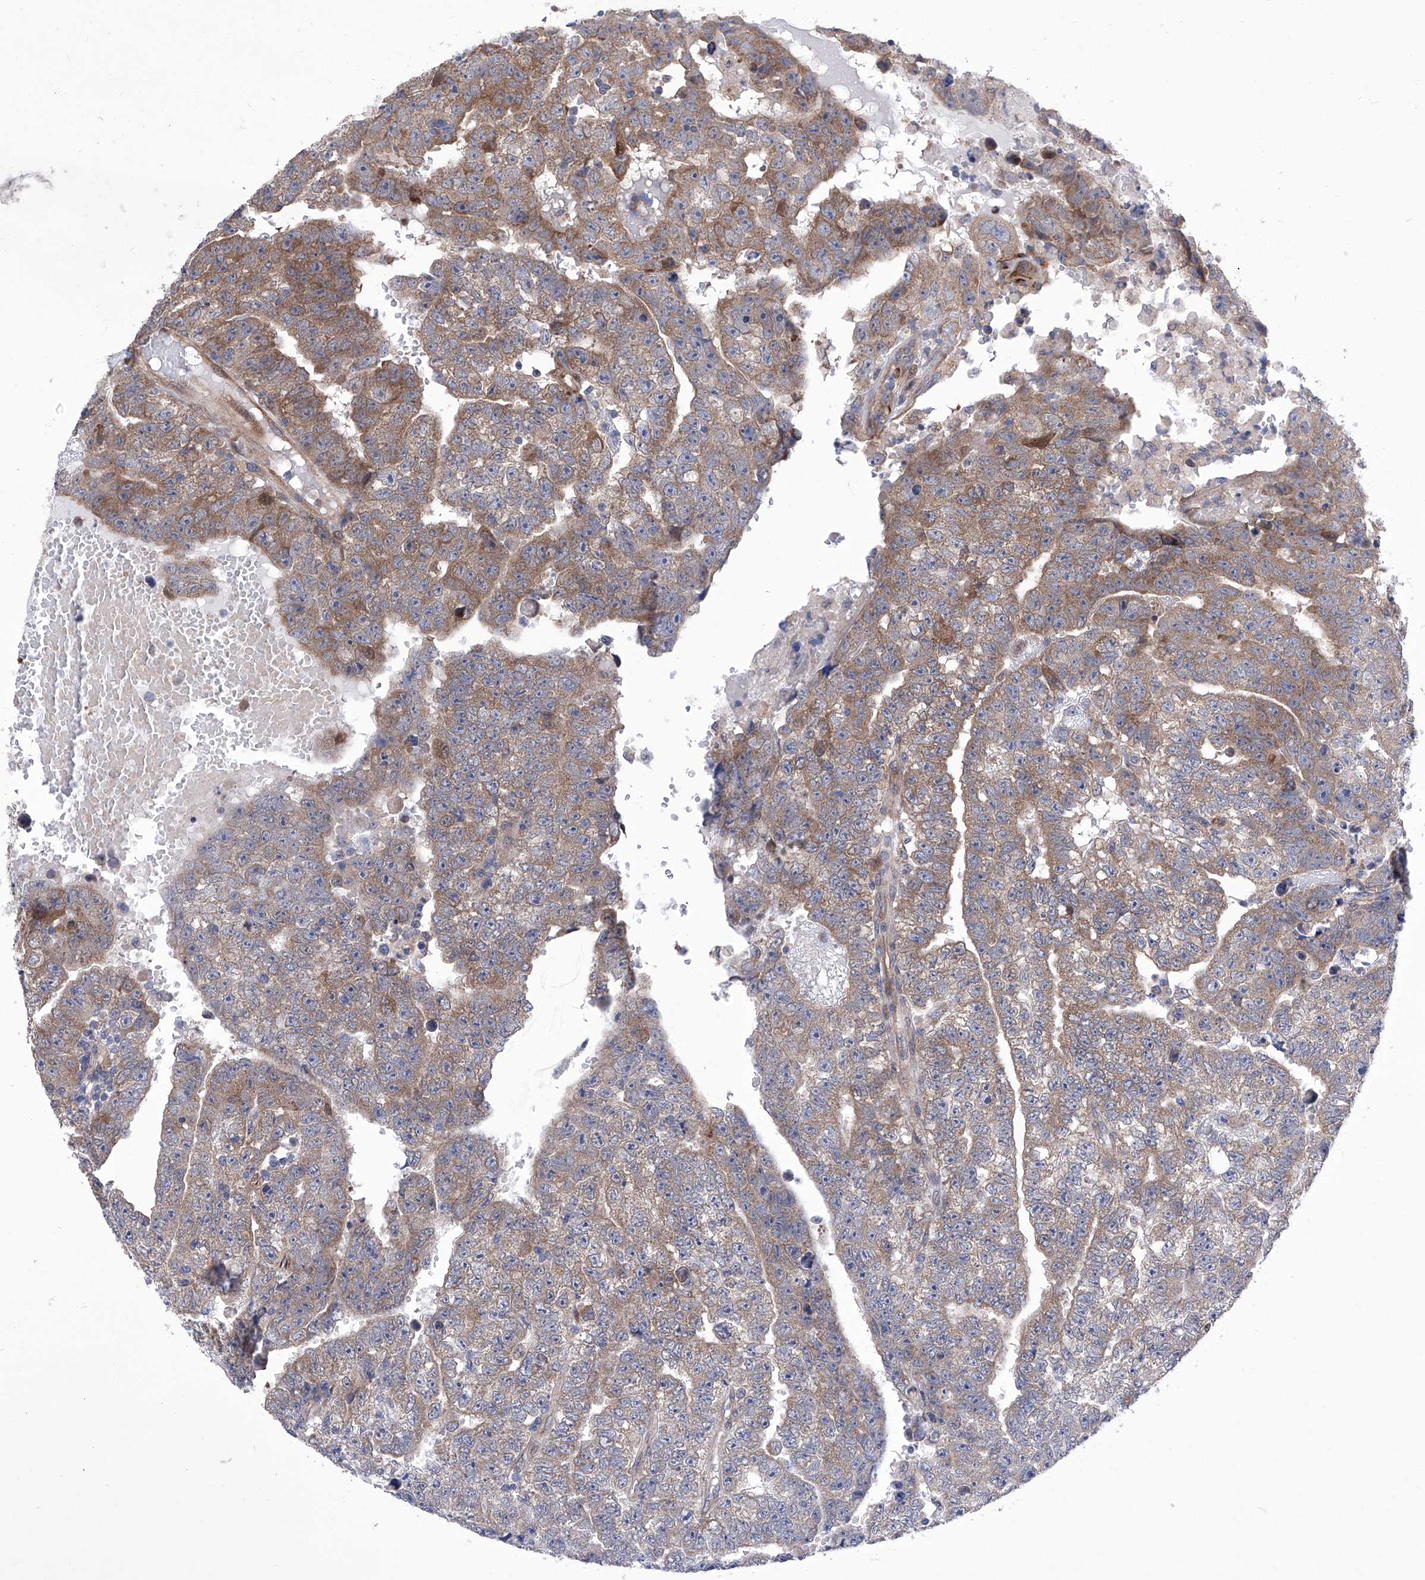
{"staining": {"intensity": "moderate", "quantity": "25%-75%", "location": "cytoplasmic/membranous"}, "tissue": "testis cancer", "cell_type": "Tumor cells", "image_type": "cancer", "snomed": [{"axis": "morphology", "description": "Carcinoma, Embryonal, NOS"}, {"axis": "topography", "description": "Testis"}], "caption": "Moderate cytoplasmic/membranous protein staining is identified in approximately 25%-75% of tumor cells in embryonal carcinoma (testis). (Brightfield microscopy of DAB IHC at high magnification).", "gene": "KTI12", "patient": {"sex": "male", "age": 25}}